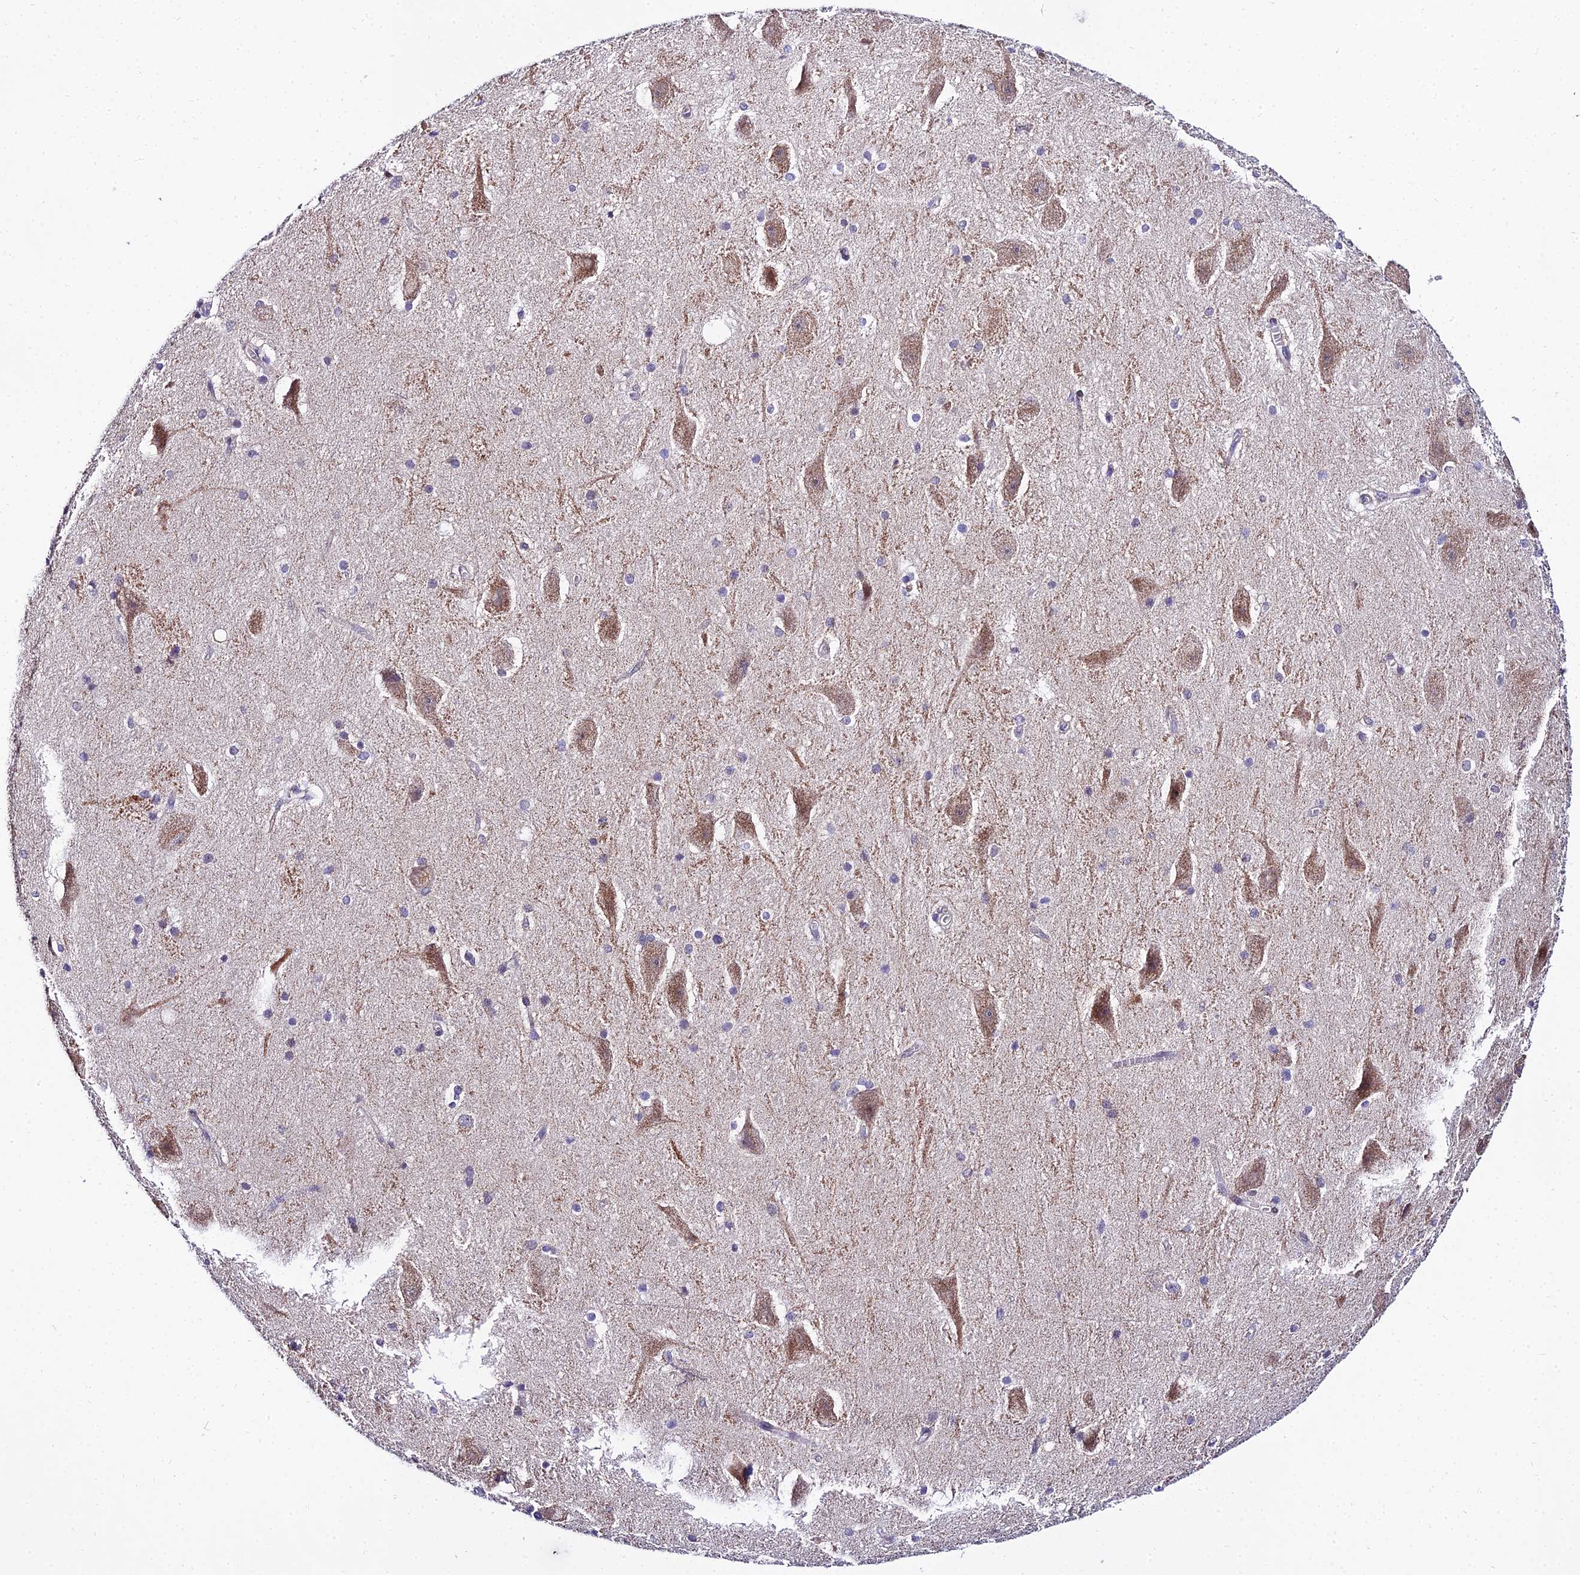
{"staining": {"intensity": "negative", "quantity": "none", "location": "none"}, "tissue": "hippocampus", "cell_type": "Glial cells", "image_type": "normal", "snomed": [{"axis": "morphology", "description": "Normal tissue, NOS"}, {"axis": "topography", "description": "Hippocampus"}], "caption": "Immunohistochemistry (IHC) of normal human hippocampus demonstrates no positivity in glial cells.", "gene": "ATP5PB", "patient": {"sex": "female", "age": 19}}